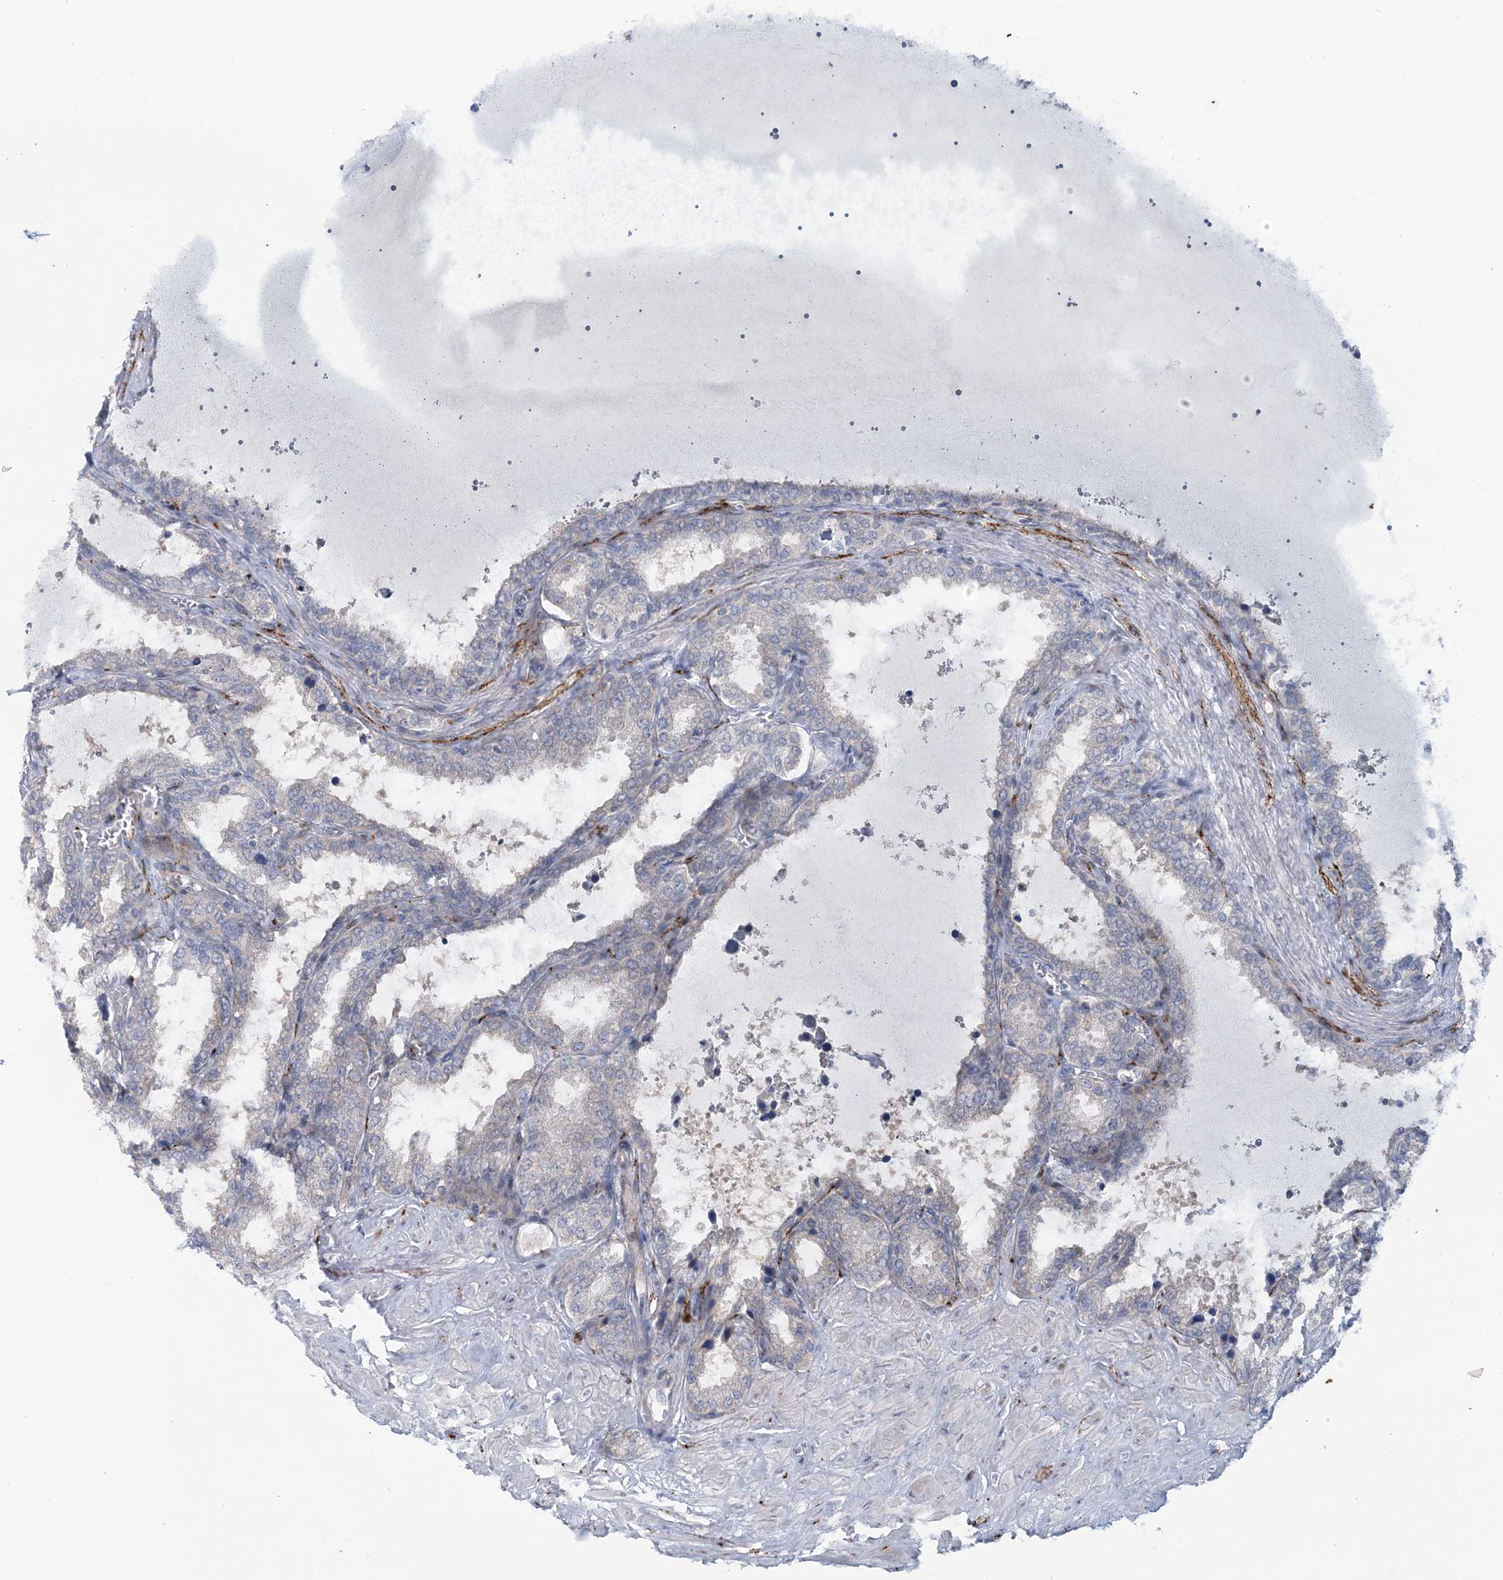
{"staining": {"intensity": "negative", "quantity": "none", "location": "none"}, "tissue": "seminal vesicle", "cell_type": "Glandular cells", "image_type": "normal", "snomed": [{"axis": "morphology", "description": "Normal tissue, NOS"}, {"axis": "topography", "description": "Seminal veicle"}], "caption": "Glandular cells show no significant protein positivity in unremarkable seminal vesicle. The staining is performed using DAB brown chromogen with nuclei counter-stained in using hematoxylin.", "gene": "SNED1", "patient": {"sex": "male", "age": 46}}